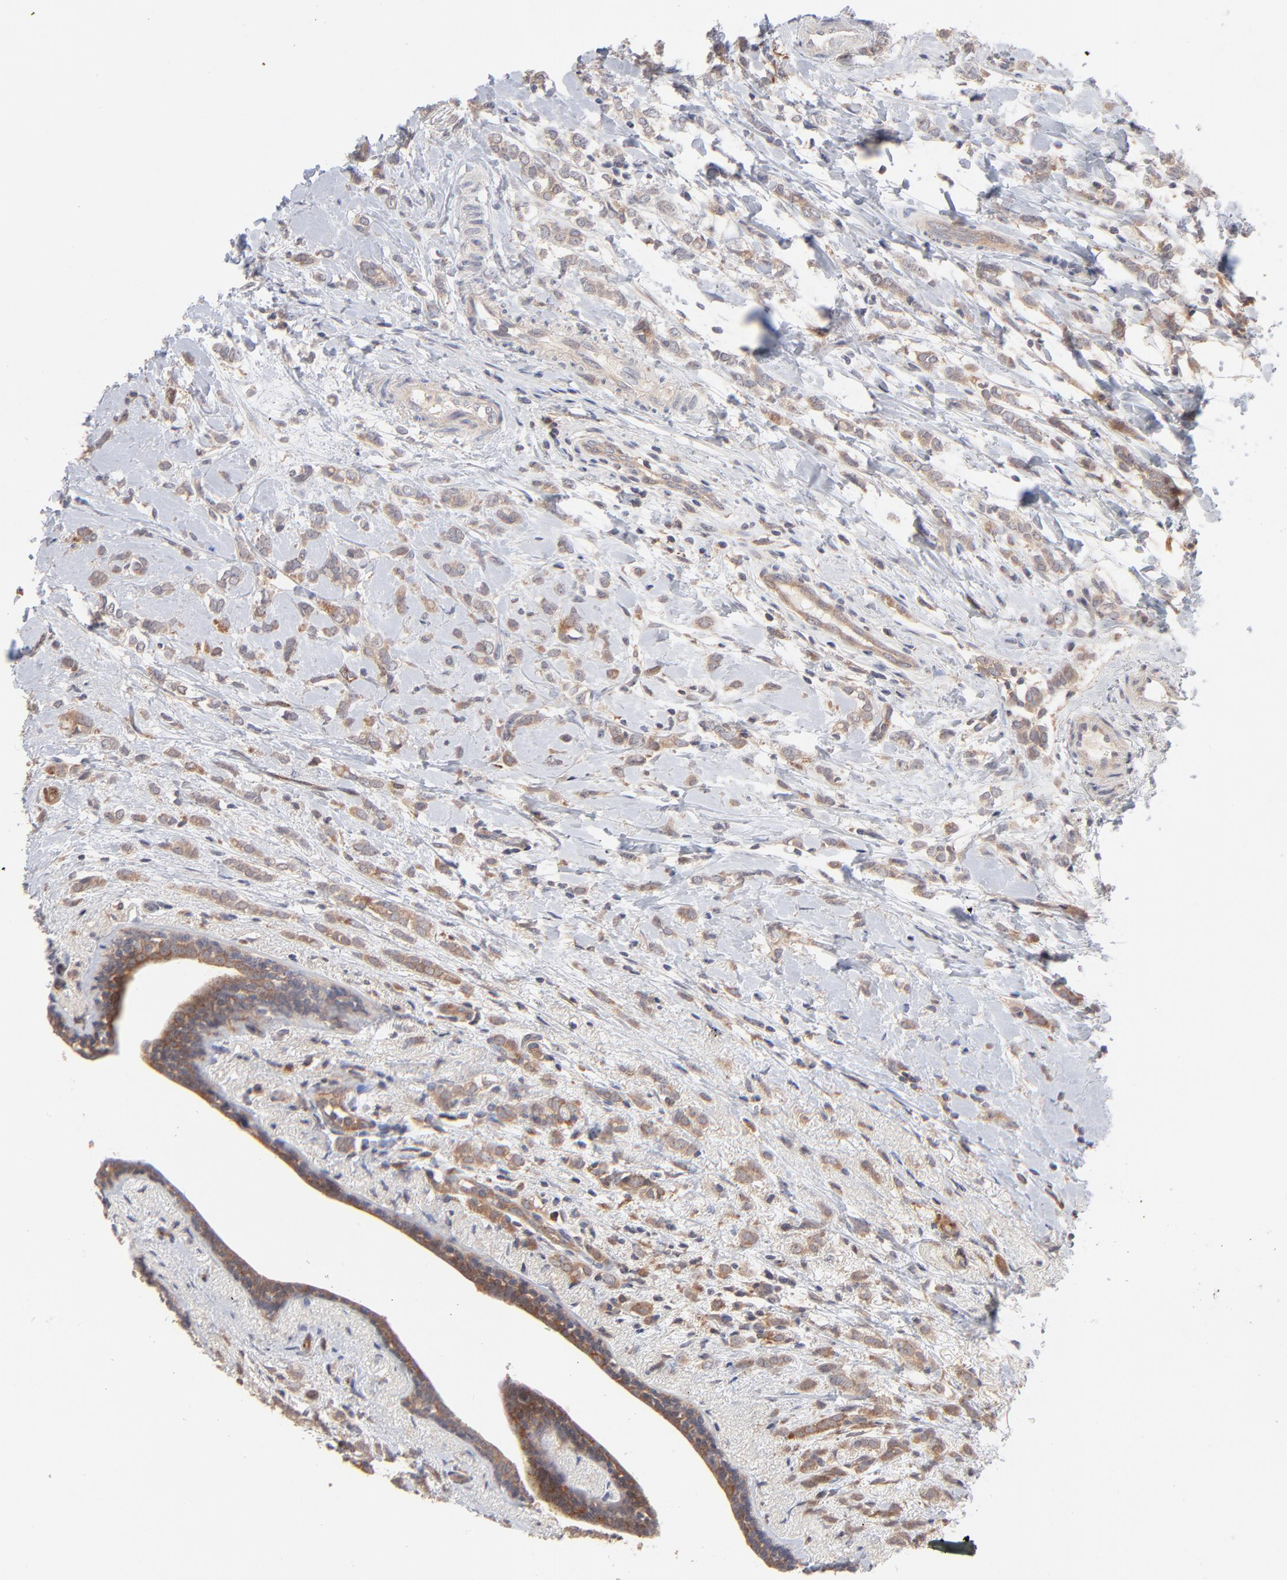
{"staining": {"intensity": "weak", "quantity": ">75%", "location": "cytoplasmic/membranous"}, "tissue": "breast cancer", "cell_type": "Tumor cells", "image_type": "cancer", "snomed": [{"axis": "morphology", "description": "Normal tissue, NOS"}, {"axis": "morphology", "description": "Lobular carcinoma"}, {"axis": "topography", "description": "Breast"}], "caption": "Immunohistochemical staining of human breast cancer reveals low levels of weak cytoplasmic/membranous protein expression in approximately >75% of tumor cells.", "gene": "IVNS1ABP", "patient": {"sex": "female", "age": 47}}